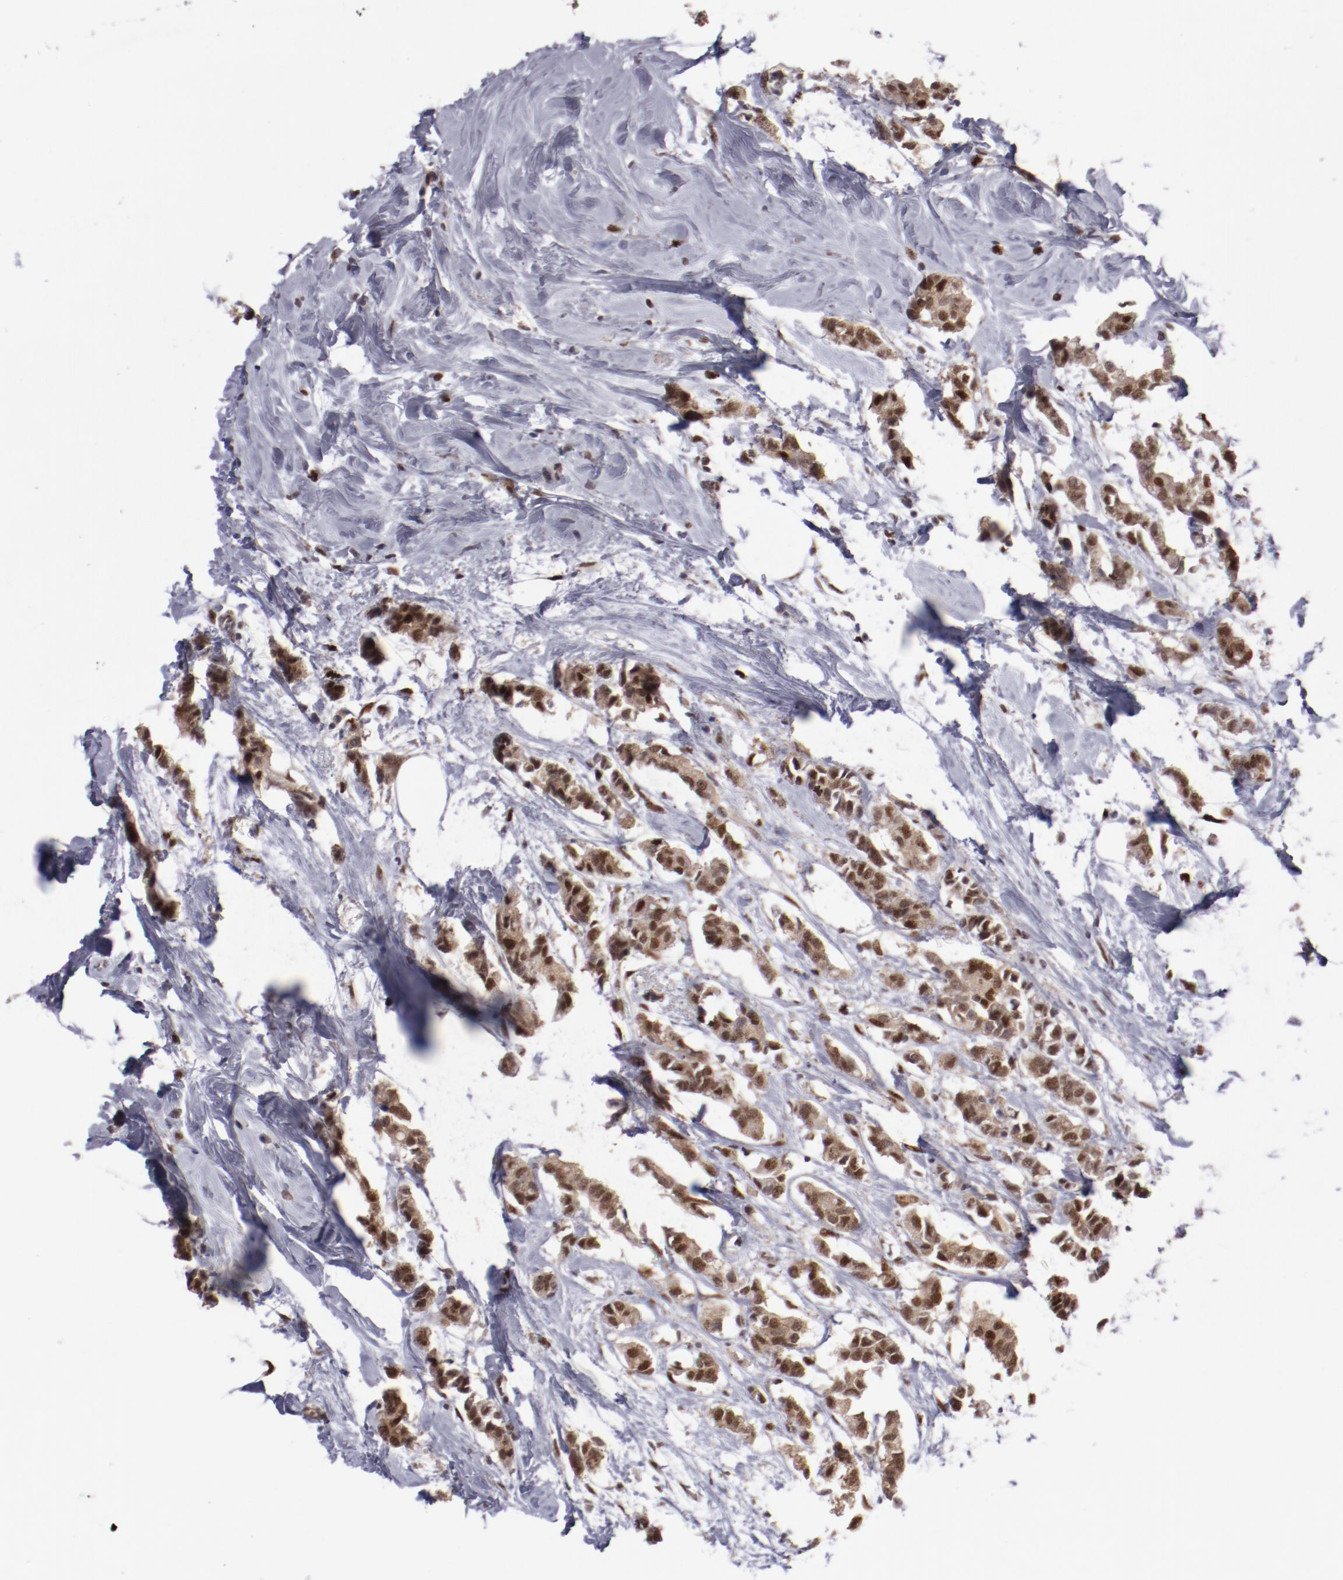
{"staining": {"intensity": "moderate", "quantity": ">75%", "location": "cytoplasmic/membranous,nuclear"}, "tissue": "breast cancer", "cell_type": "Tumor cells", "image_type": "cancer", "snomed": [{"axis": "morphology", "description": "Duct carcinoma"}, {"axis": "topography", "description": "Breast"}], "caption": "A high-resolution image shows IHC staining of breast cancer (invasive ductal carcinoma), which exhibits moderate cytoplasmic/membranous and nuclear staining in approximately >75% of tumor cells. (DAB (3,3'-diaminobenzidine) = brown stain, brightfield microscopy at high magnification).", "gene": "ARNT", "patient": {"sex": "female", "age": 84}}